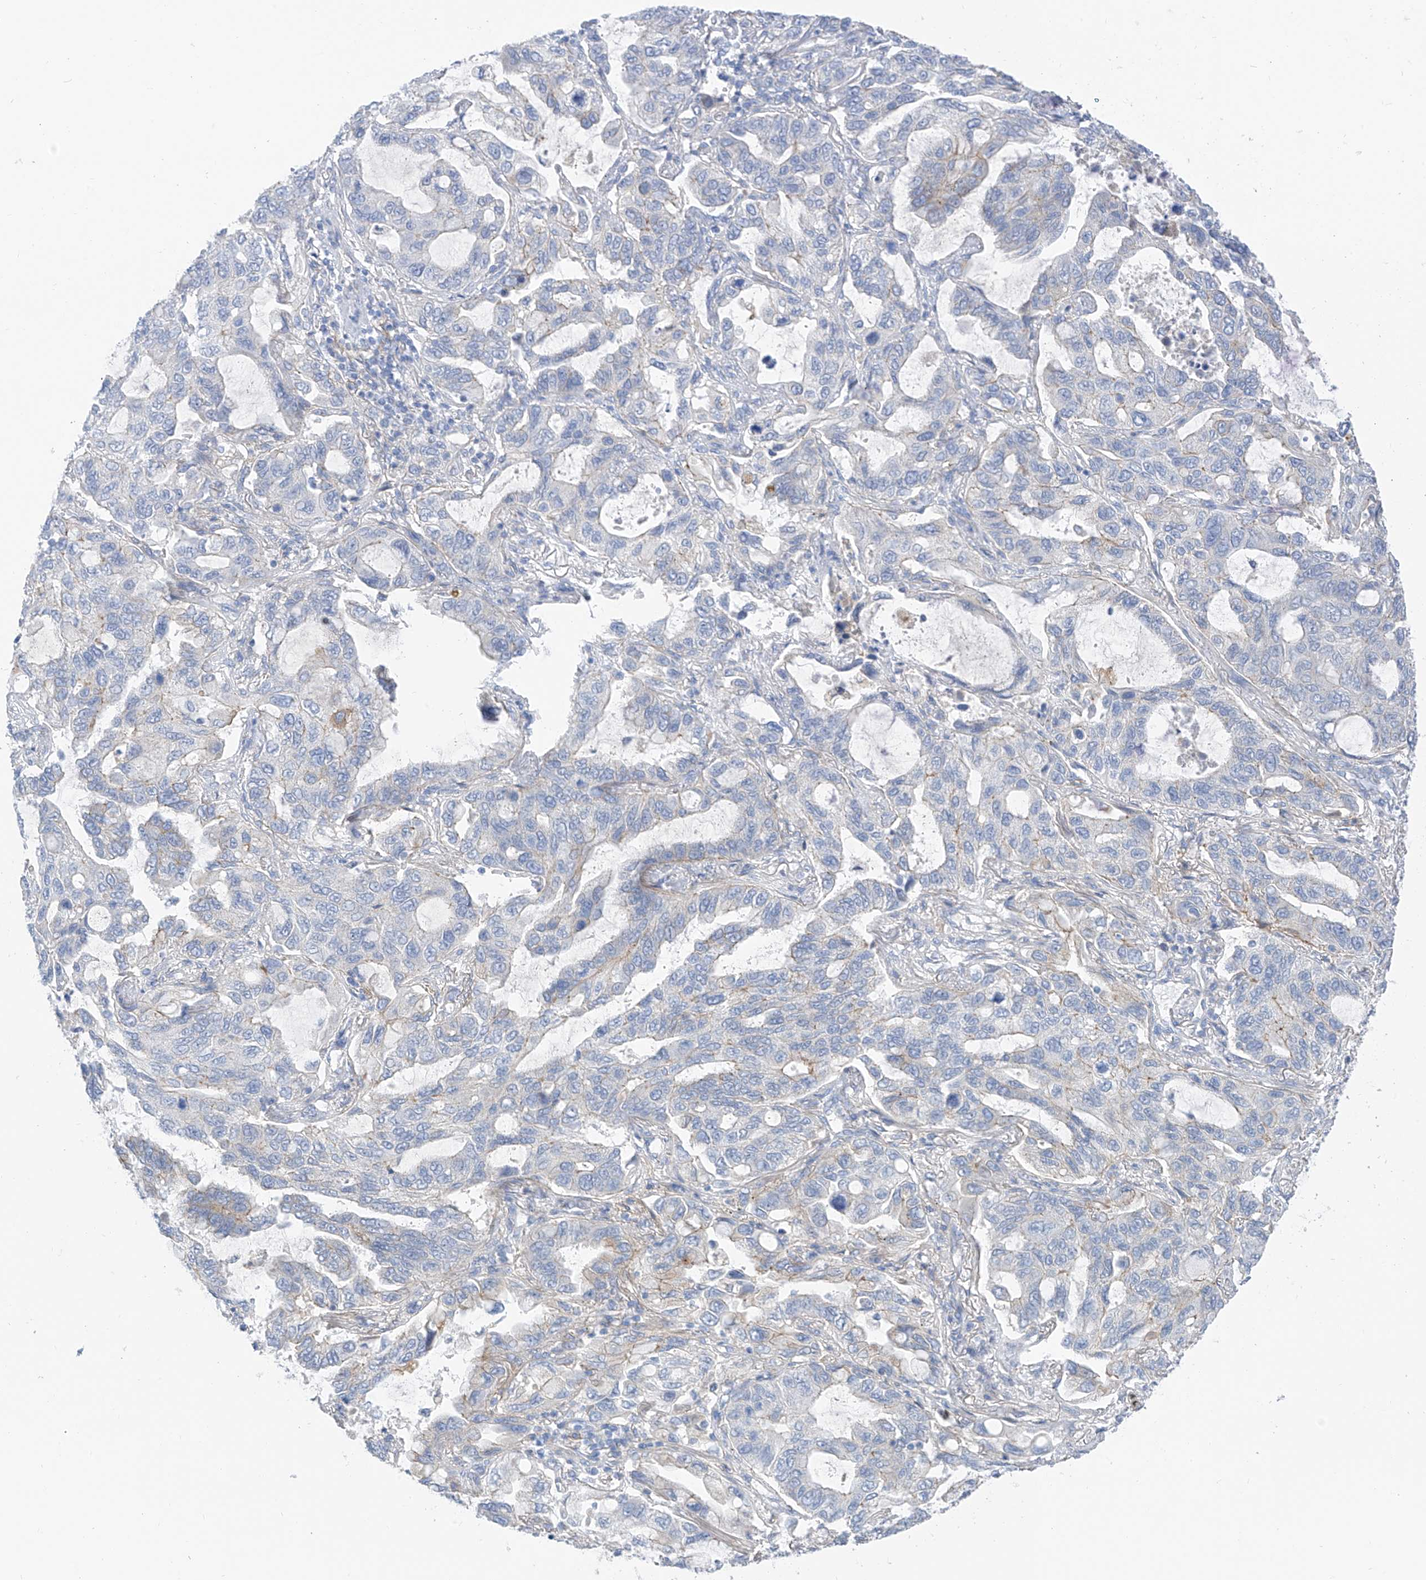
{"staining": {"intensity": "negative", "quantity": "none", "location": "none"}, "tissue": "lung cancer", "cell_type": "Tumor cells", "image_type": "cancer", "snomed": [{"axis": "morphology", "description": "Adenocarcinoma, NOS"}, {"axis": "topography", "description": "Lung"}], "caption": "Immunohistochemical staining of lung cancer shows no significant positivity in tumor cells.", "gene": "ITGA9", "patient": {"sex": "male", "age": 64}}